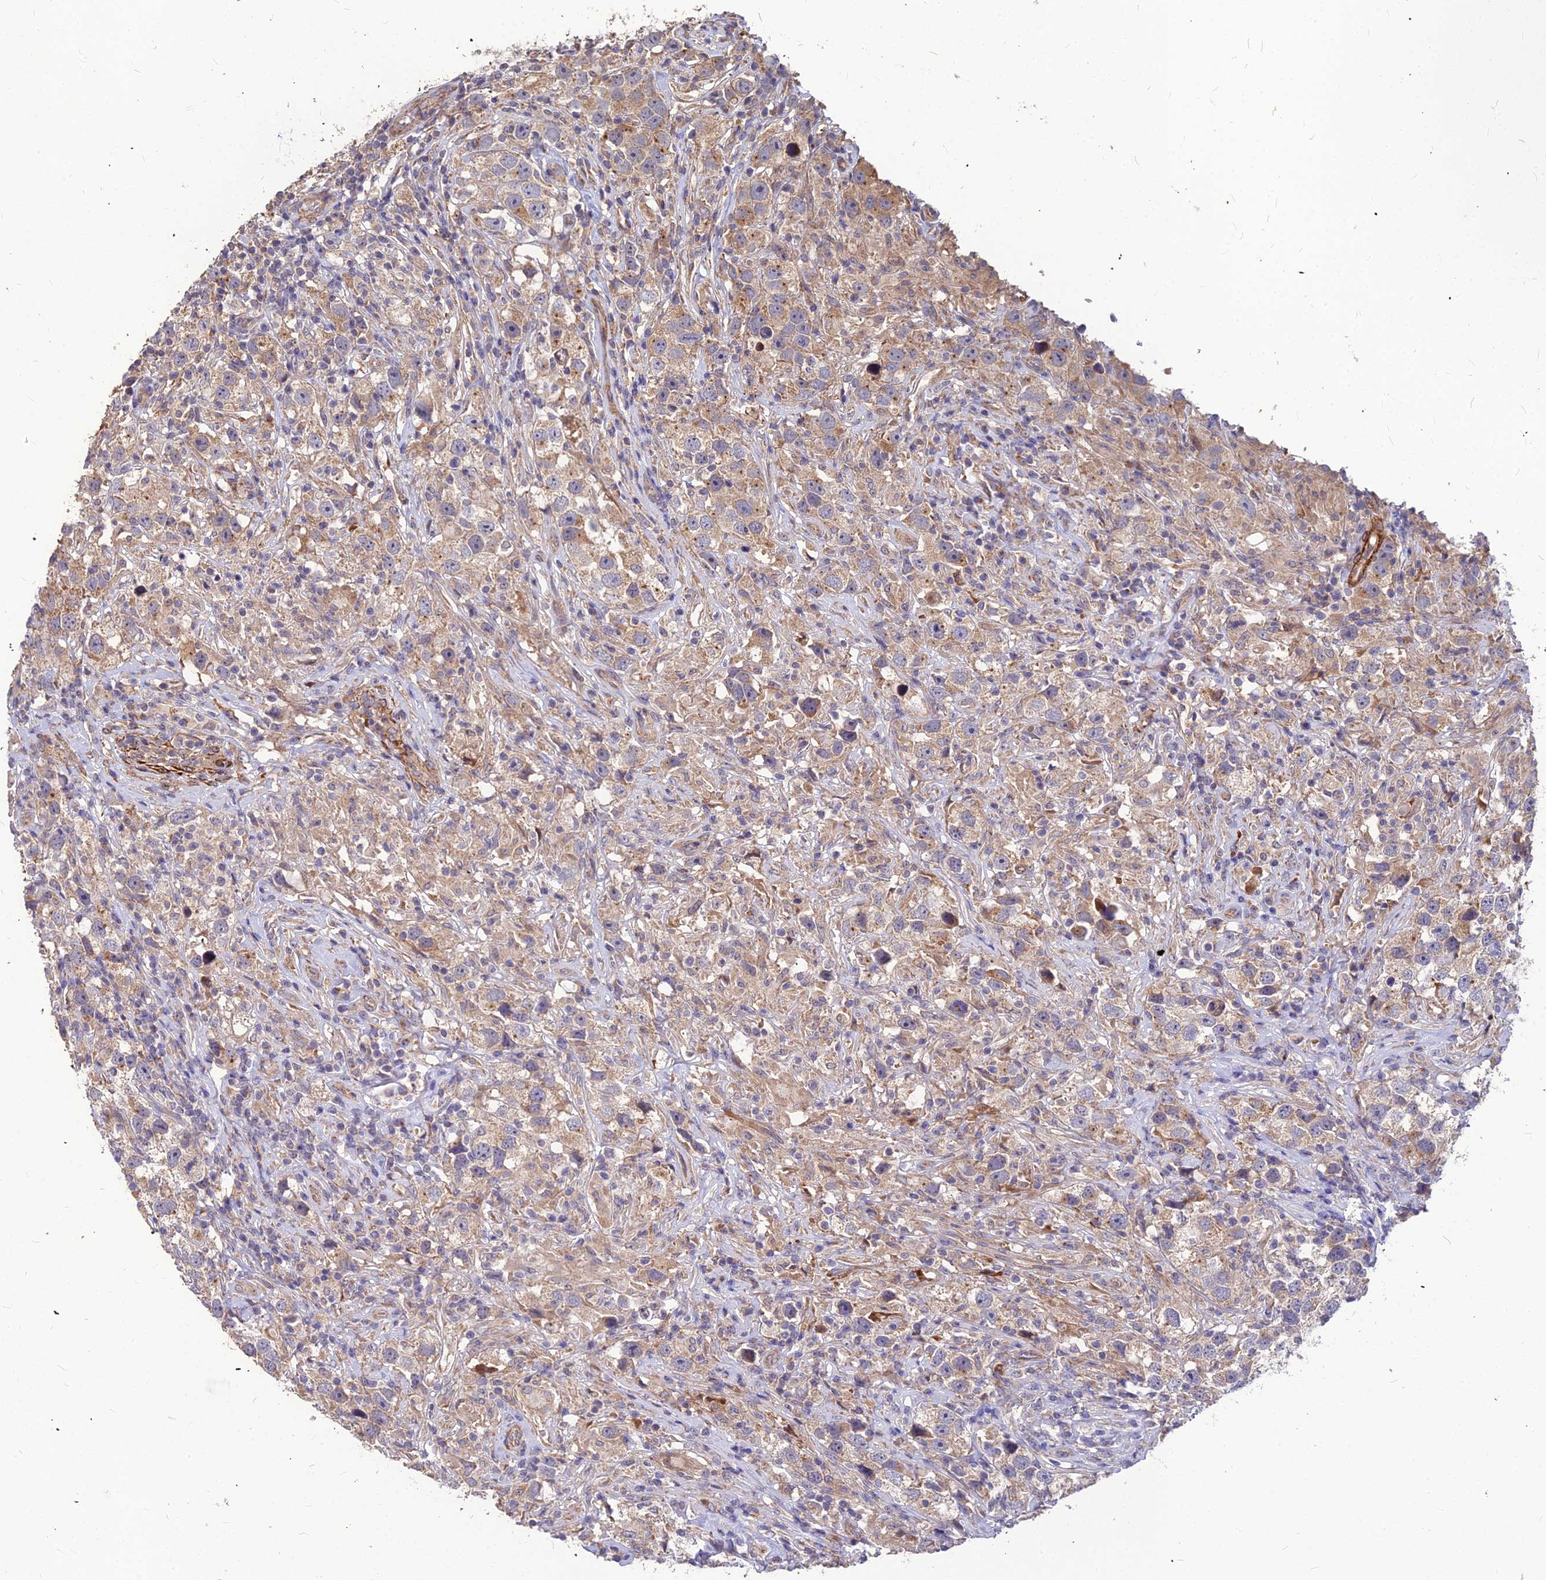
{"staining": {"intensity": "weak", "quantity": "25%-75%", "location": "cytoplasmic/membranous"}, "tissue": "testis cancer", "cell_type": "Tumor cells", "image_type": "cancer", "snomed": [{"axis": "morphology", "description": "Seminoma, NOS"}, {"axis": "topography", "description": "Testis"}], "caption": "Testis seminoma was stained to show a protein in brown. There is low levels of weak cytoplasmic/membranous positivity in about 25%-75% of tumor cells.", "gene": "LEKR1", "patient": {"sex": "male", "age": 49}}